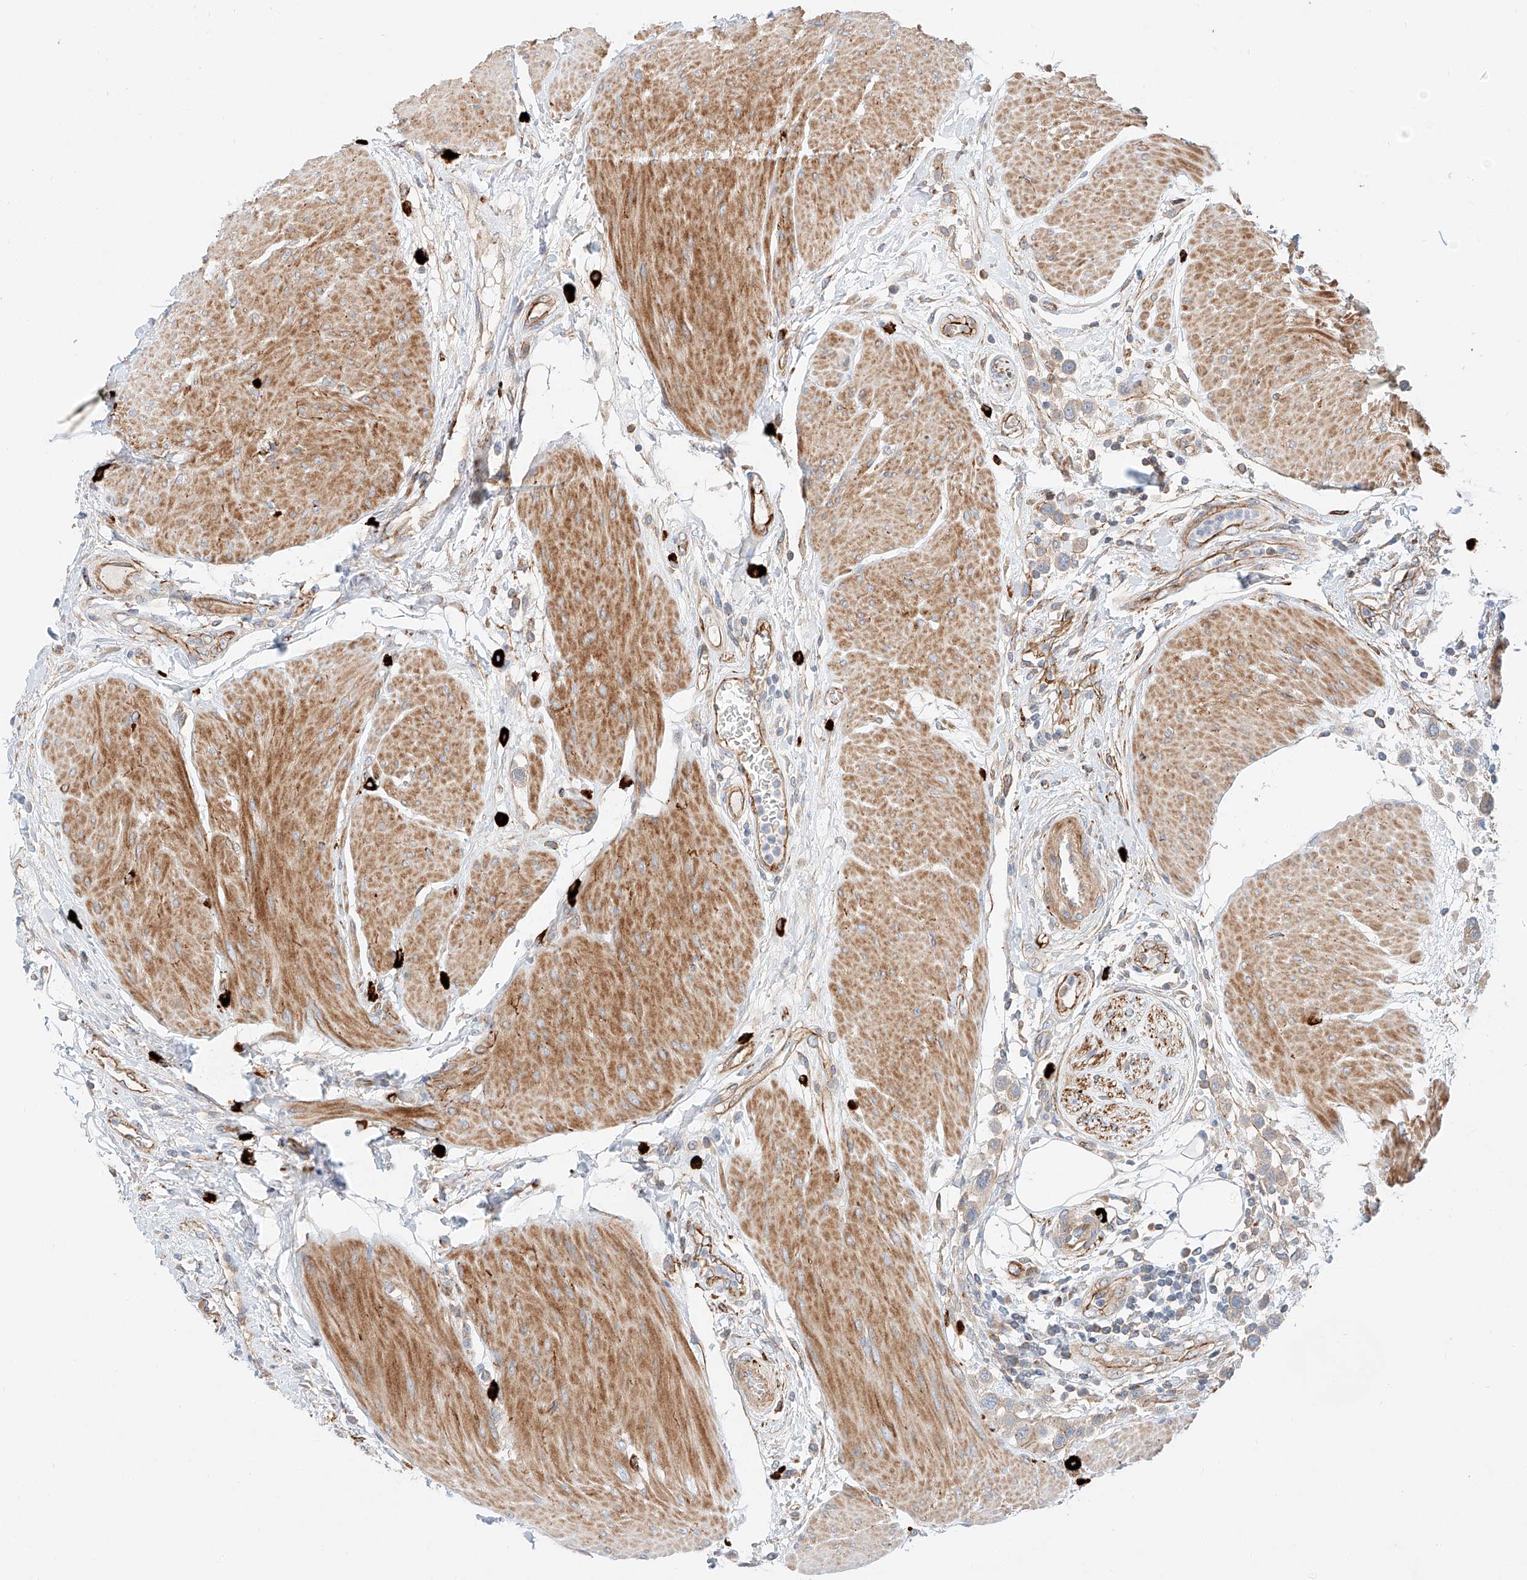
{"staining": {"intensity": "moderate", "quantity": "<25%", "location": "cytoplasmic/membranous"}, "tissue": "urothelial cancer", "cell_type": "Tumor cells", "image_type": "cancer", "snomed": [{"axis": "morphology", "description": "Urothelial carcinoma, High grade"}, {"axis": "topography", "description": "Urinary bladder"}], "caption": "Immunohistochemistry (IHC) photomicrograph of urothelial carcinoma (high-grade) stained for a protein (brown), which shows low levels of moderate cytoplasmic/membranous staining in approximately <25% of tumor cells.", "gene": "MINDY4", "patient": {"sex": "male", "age": 50}}